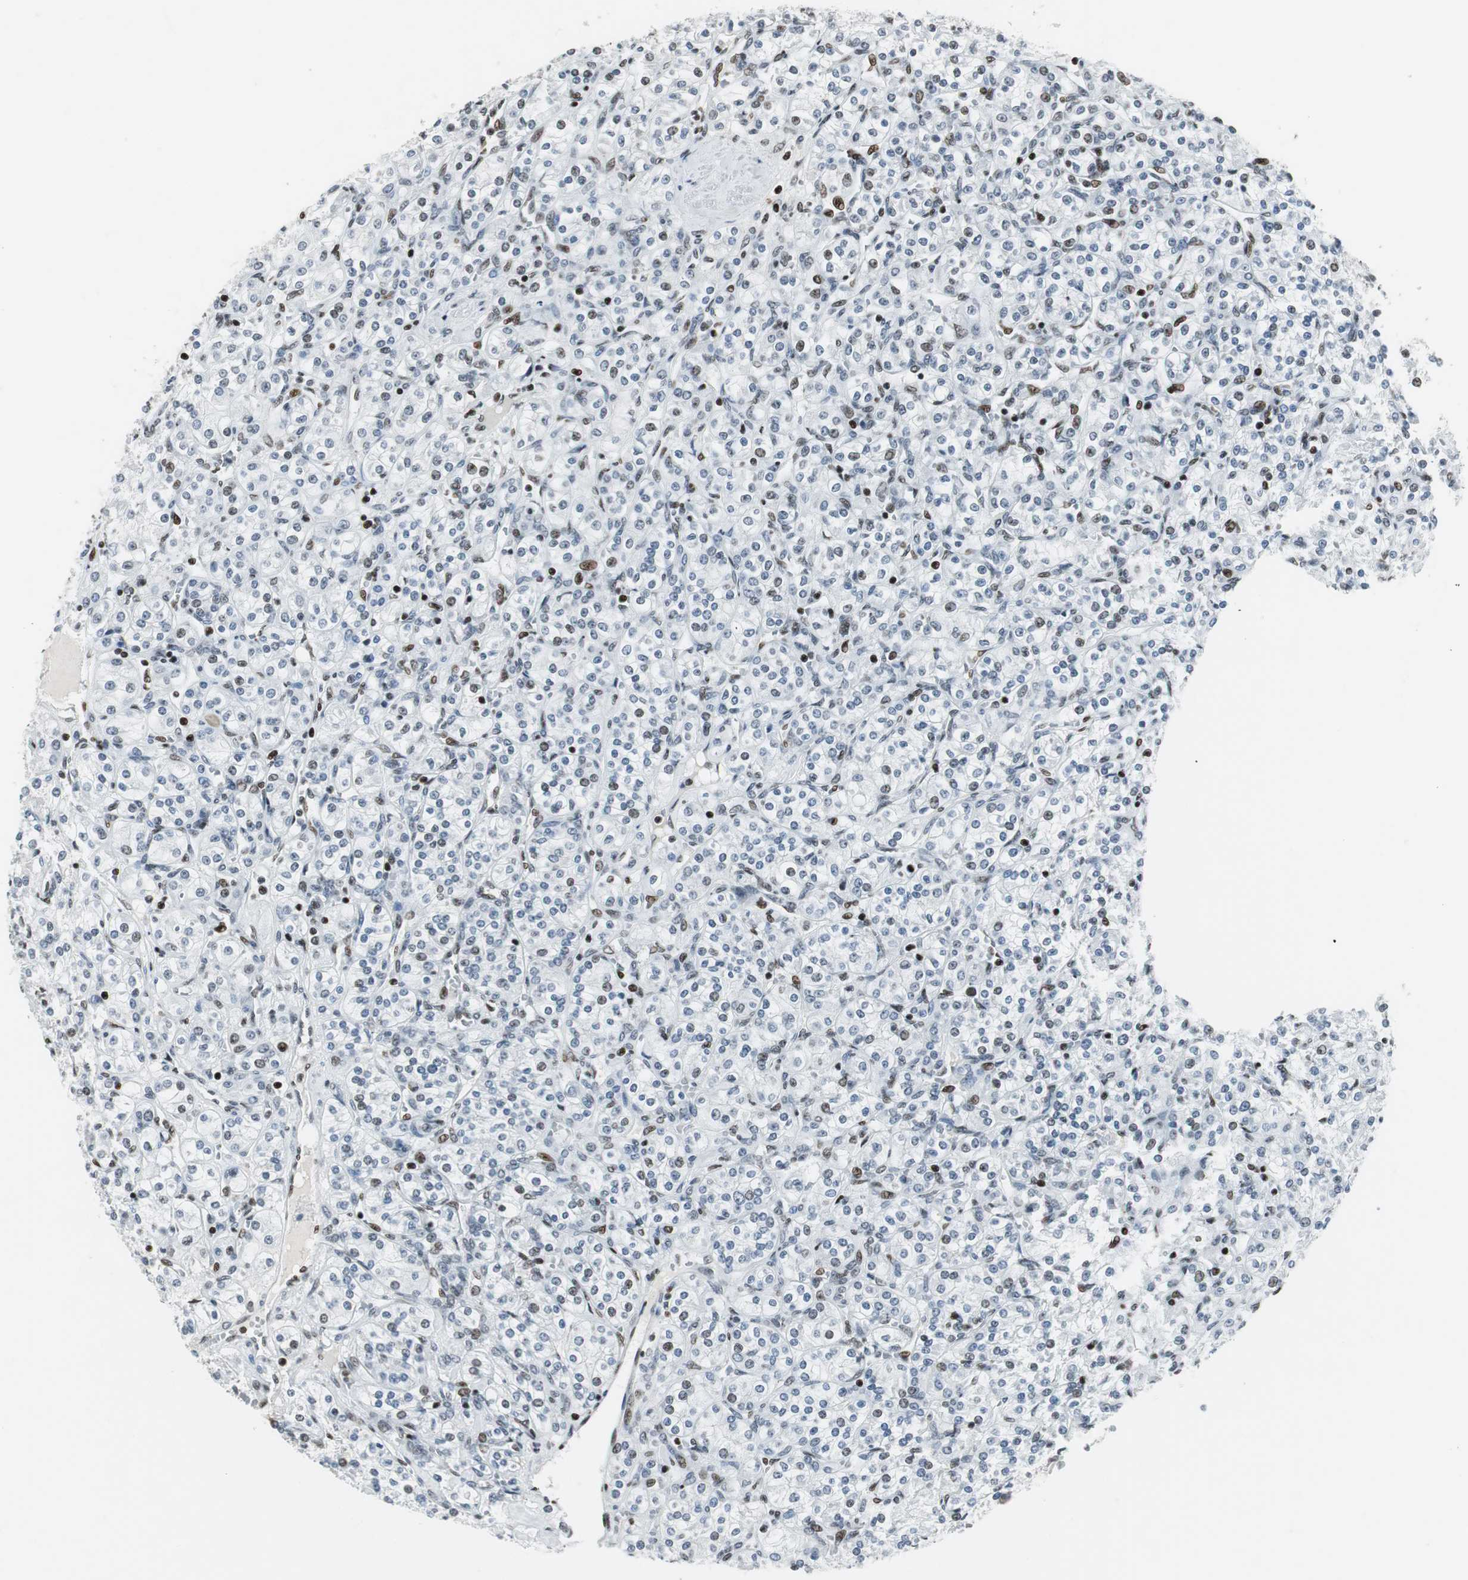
{"staining": {"intensity": "moderate", "quantity": "<25%", "location": "nuclear"}, "tissue": "renal cancer", "cell_type": "Tumor cells", "image_type": "cancer", "snomed": [{"axis": "morphology", "description": "Adenocarcinoma, NOS"}, {"axis": "topography", "description": "Kidney"}], "caption": "Immunohistochemical staining of human renal adenocarcinoma exhibits low levels of moderate nuclear staining in about <25% of tumor cells.", "gene": "RBBP4", "patient": {"sex": "male", "age": 77}}